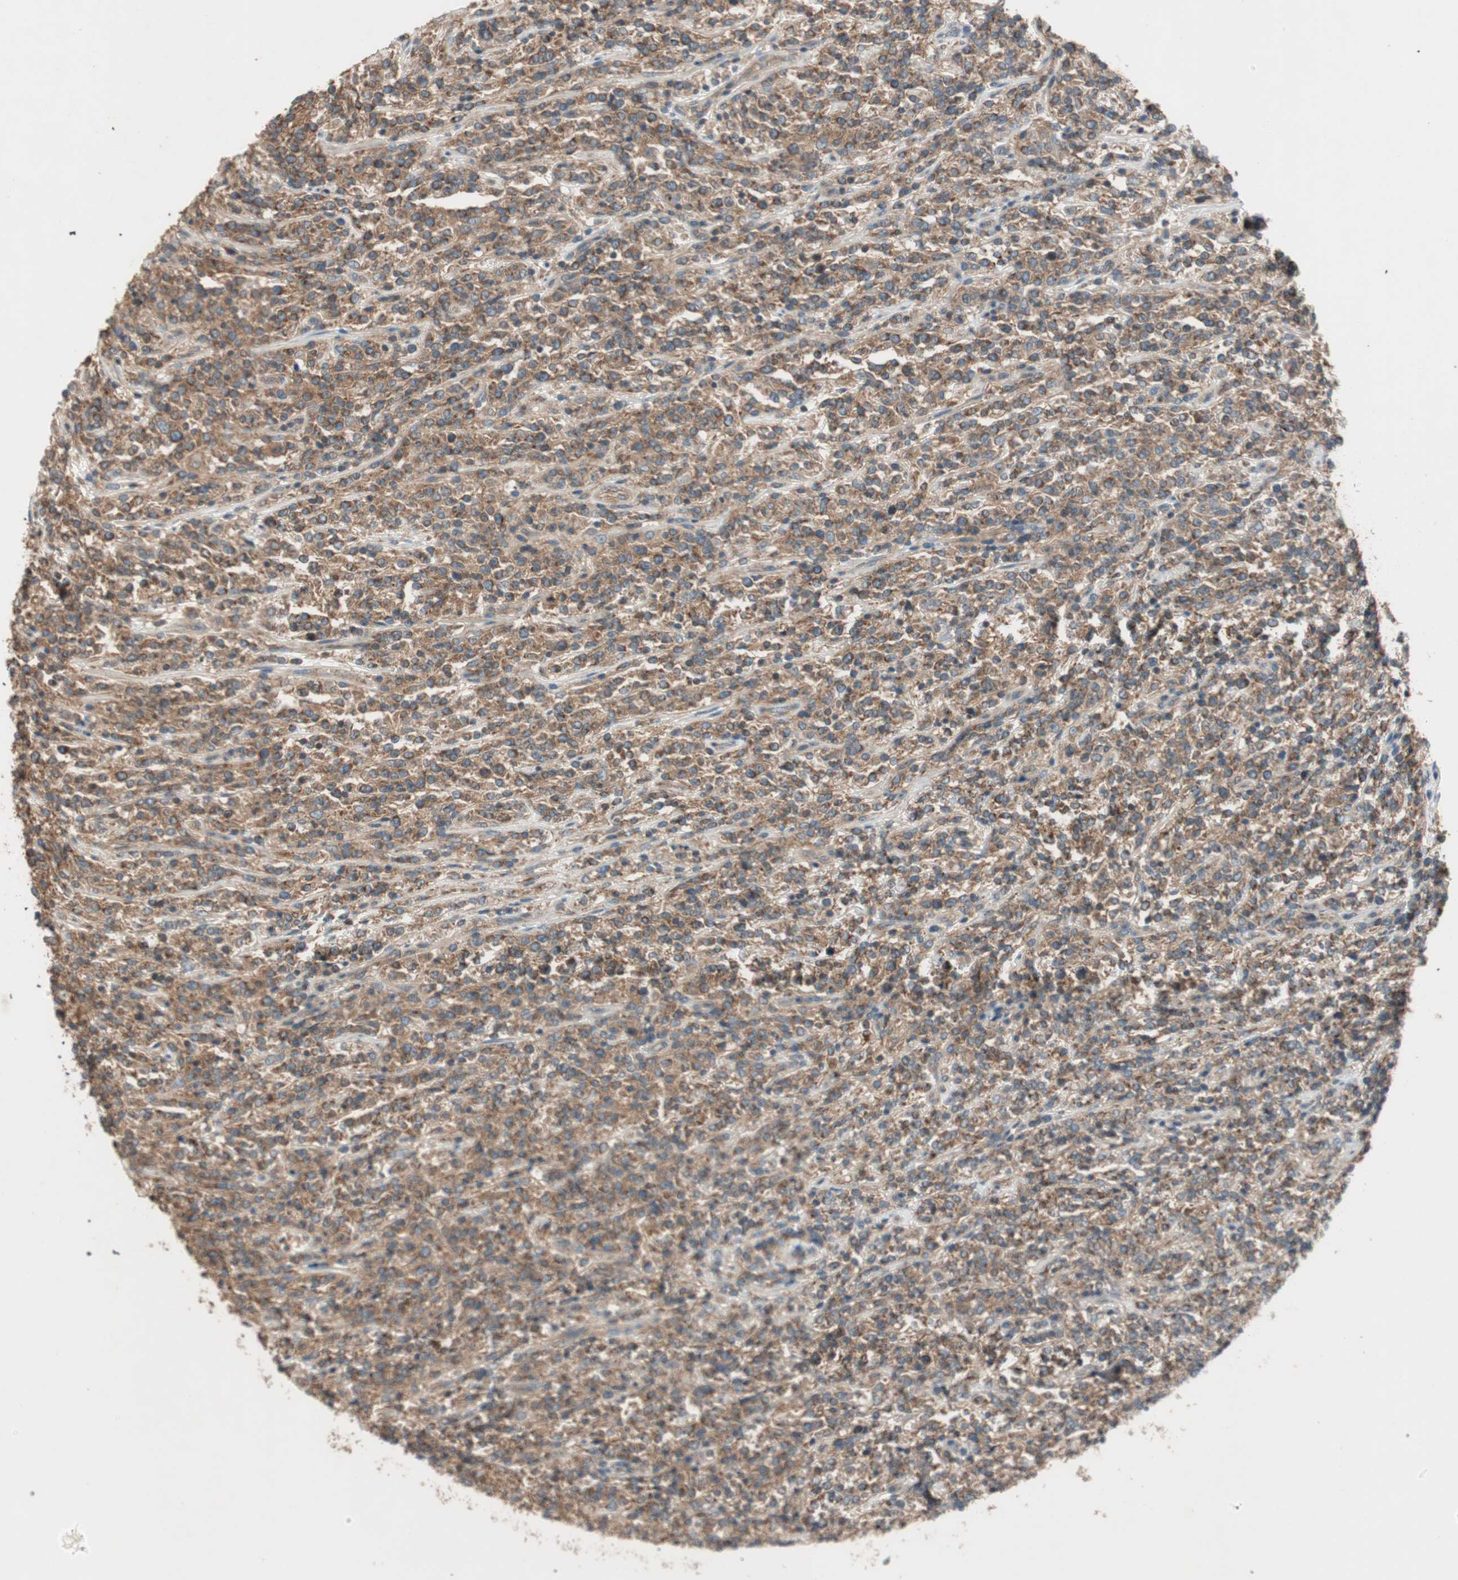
{"staining": {"intensity": "moderate", "quantity": ">75%", "location": "cytoplasmic/membranous"}, "tissue": "lymphoma", "cell_type": "Tumor cells", "image_type": "cancer", "snomed": [{"axis": "morphology", "description": "Malignant lymphoma, non-Hodgkin's type, High grade"}, {"axis": "topography", "description": "Soft tissue"}], "caption": "Lymphoma tissue exhibits moderate cytoplasmic/membranous expression in approximately >75% of tumor cells, visualized by immunohistochemistry.", "gene": "CC2D1A", "patient": {"sex": "male", "age": 18}}